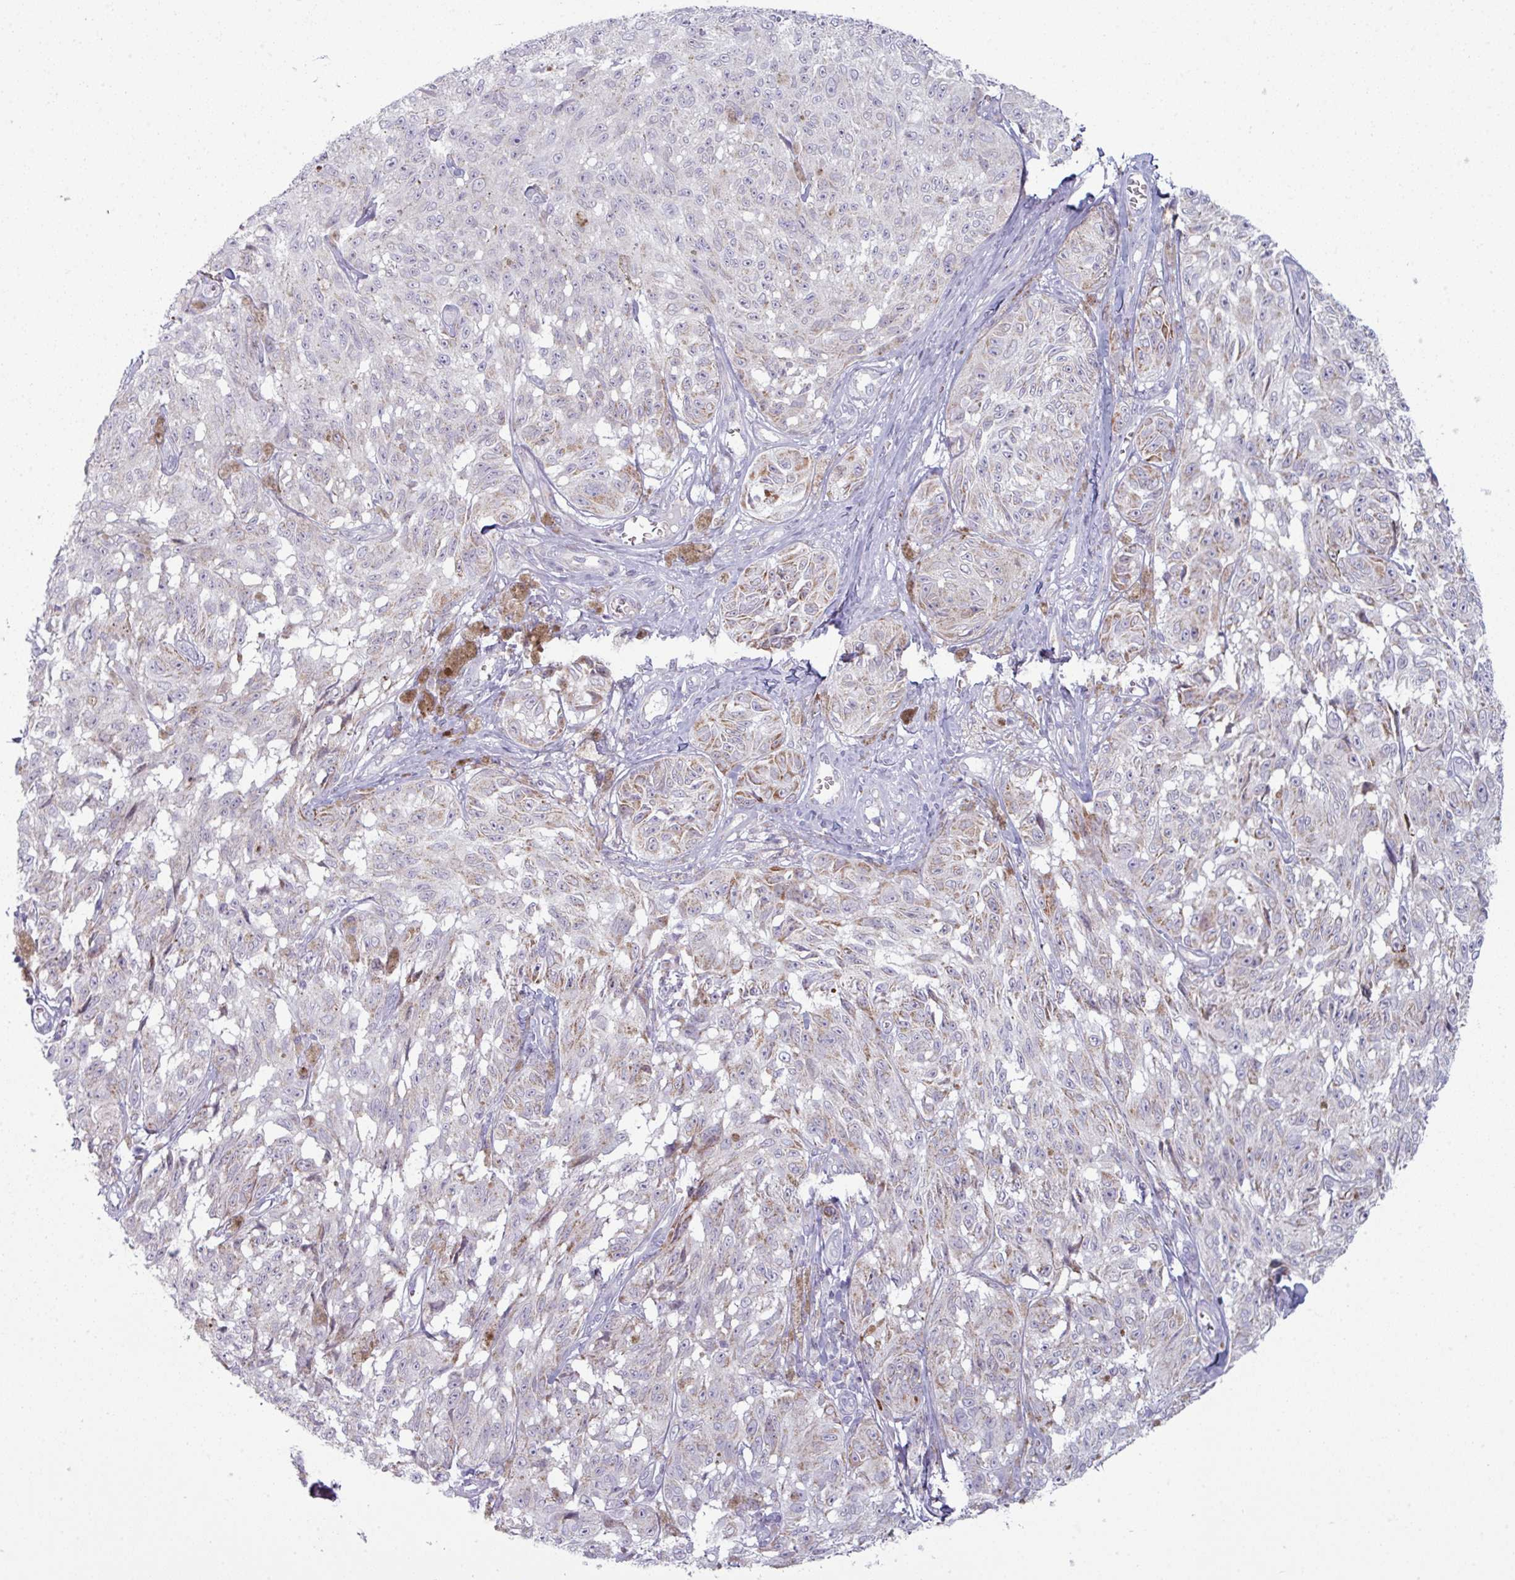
{"staining": {"intensity": "weak", "quantity": "25%-75%", "location": "cytoplasmic/membranous"}, "tissue": "melanoma", "cell_type": "Tumor cells", "image_type": "cancer", "snomed": [{"axis": "morphology", "description": "Malignant melanoma, NOS"}, {"axis": "topography", "description": "Skin"}], "caption": "Melanoma was stained to show a protein in brown. There is low levels of weak cytoplasmic/membranous expression in approximately 25%-75% of tumor cells. The staining was performed using DAB (3,3'-diaminobenzidine), with brown indicating positive protein expression. Nuclei are stained blue with hematoxylin.", "gene": "ZNF615", "patient": {"sex": "male", "age": 68}}